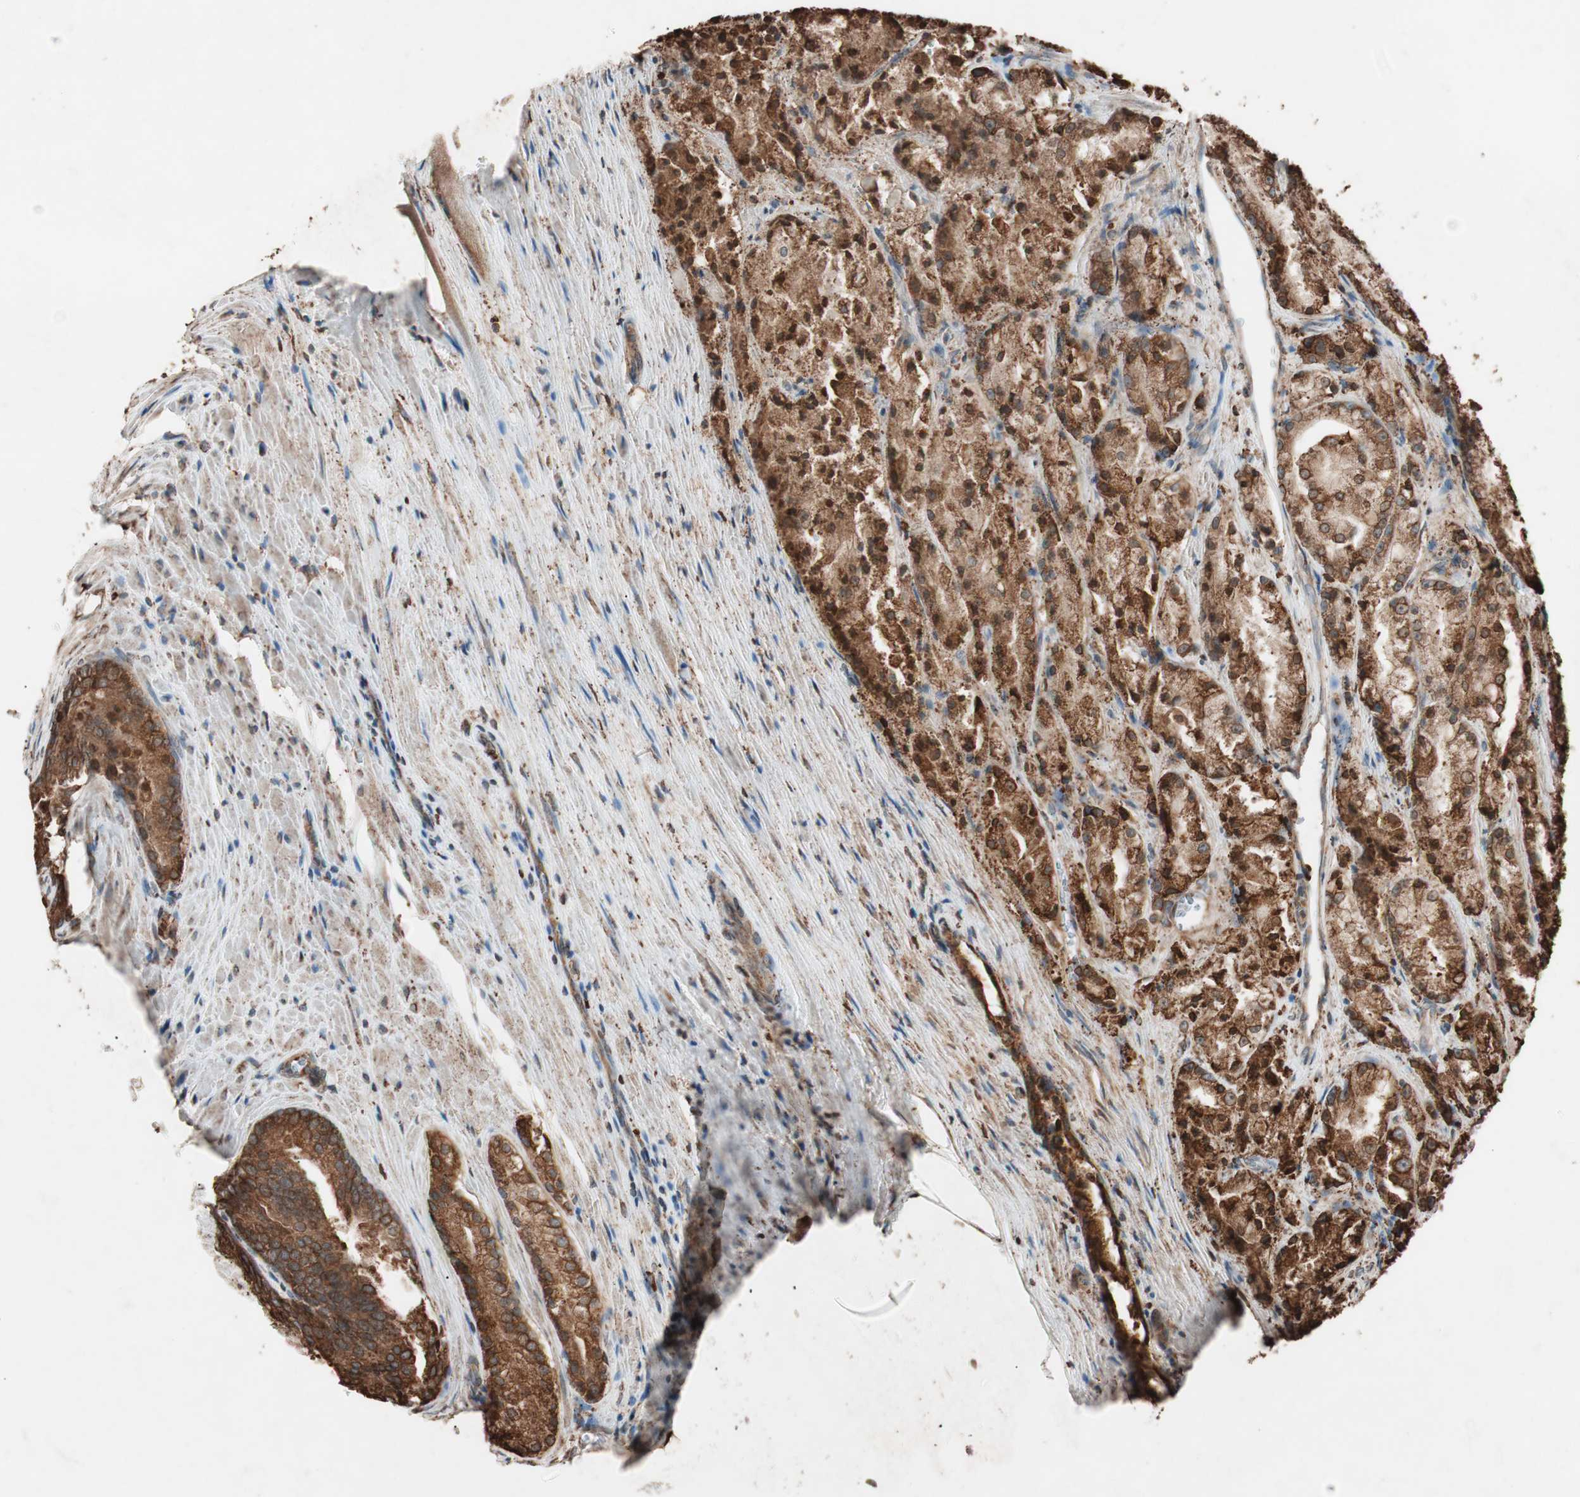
{"staining": {"intensity": "strong", "quantity": ">75%", "location": "cytoplasmic/membranous"}, "tissue": "prostate cancer", "cell_type": "Tumor cells", "image_type": "cancer", "snomed": [{"axis": "morphology", "description": "Adenocarcinoma, Low grade"}, {"axis": "topography", "description": "Prostate"}], "caption": "A brown stain shows strong cytoplasmic/membranous expression of a protein in prostate low-grade adenocarcinoma tumor cells.", "gene": "VEGFA", "patient": {"sex": "male", "age": 64}}